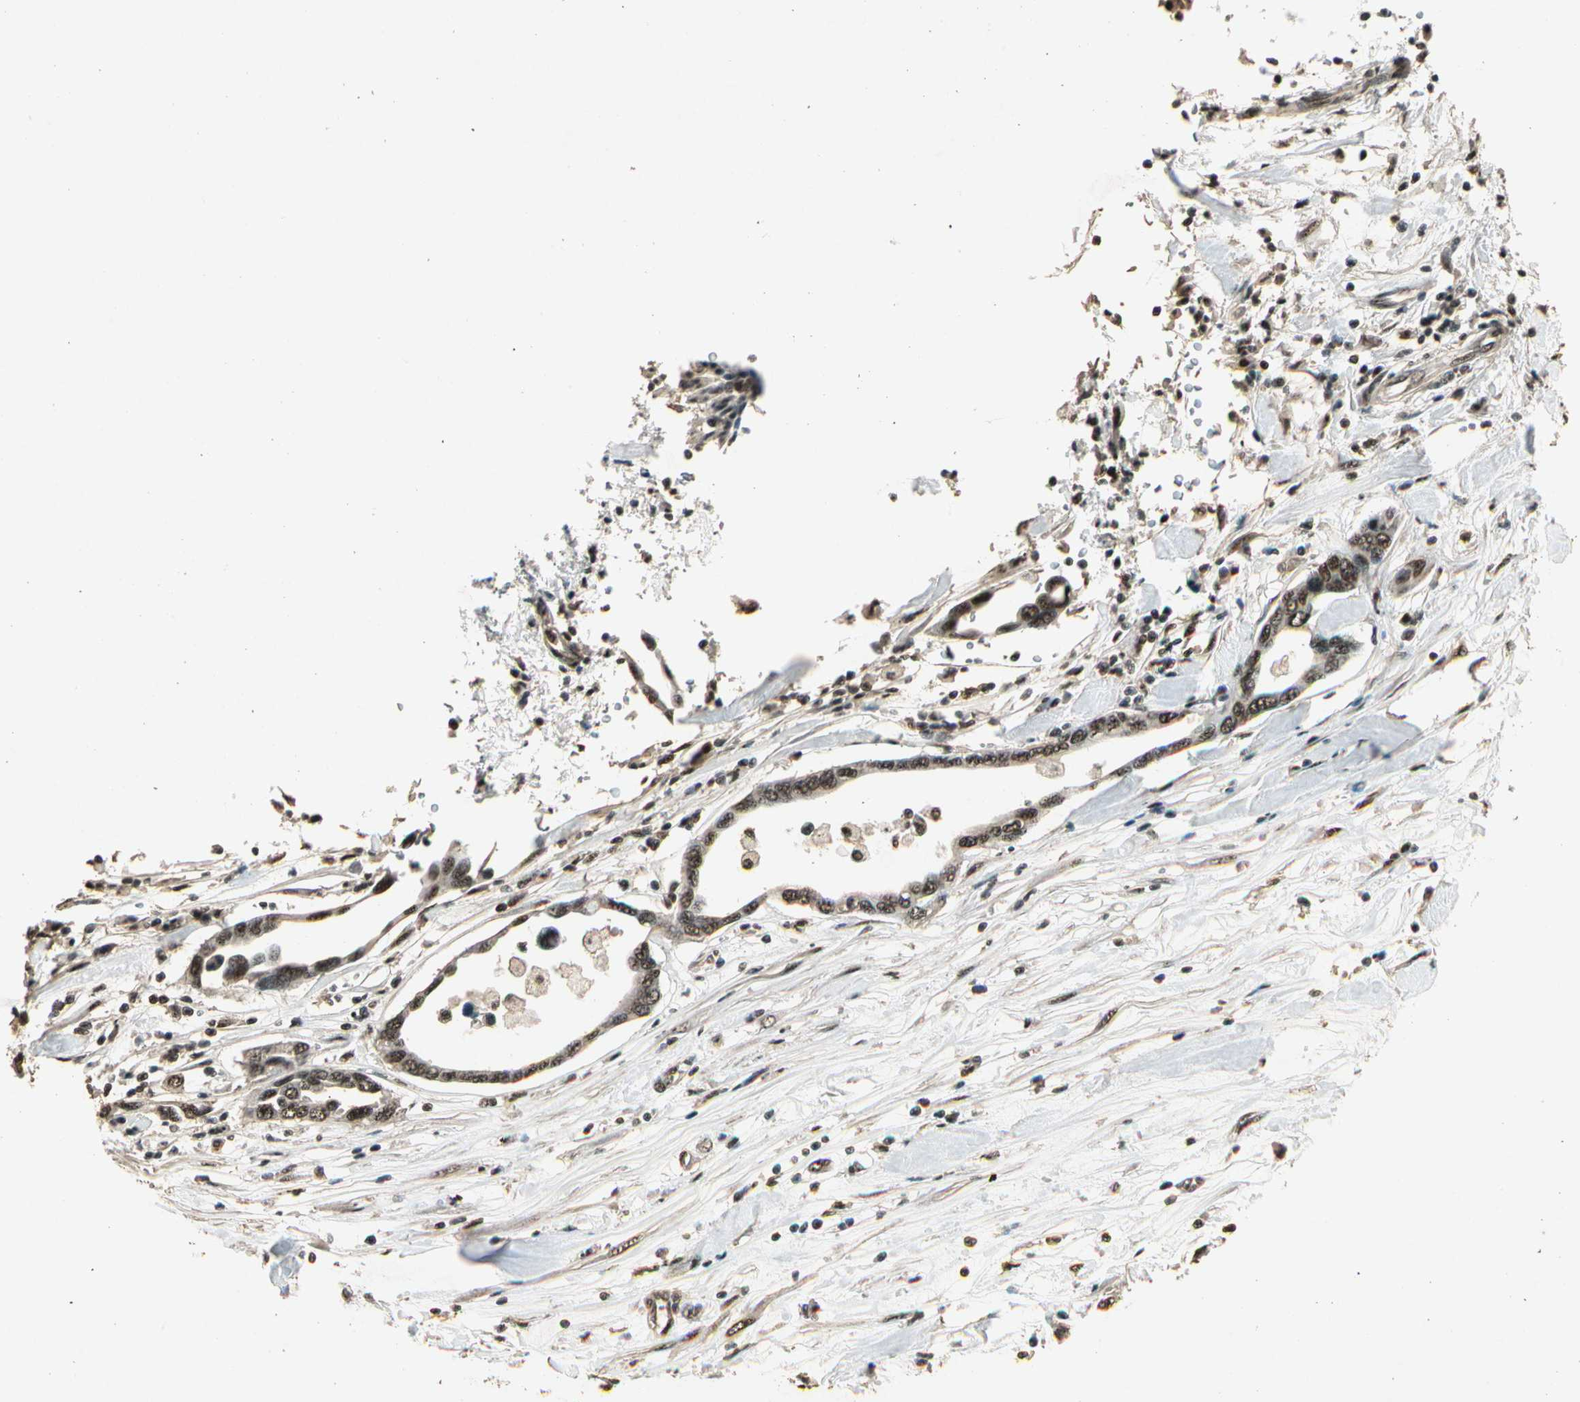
{"staining": {"intensity": "moderate", "quantity": ">75%", "location": "nuclear"}, "tissue": "pancreatic cancer", "cell_type": "Tumor cells", "image_type": "cancer", "snomed": [{"axis": "morphology", "description": "Adenocarcinoma, NOS"}, {"axis": "topography", "description": "Pancreas"}], "caption": "Immunohistochemical staining of human pancreatic adenocarcinoma displays moderate nuclear protein positivity in approximately >75% of tumor cells. The protein is shown in brown color, while the nuclei are stained blue.", "gene": "RBM25", "patient": {"sex": "female", "age": 57}}